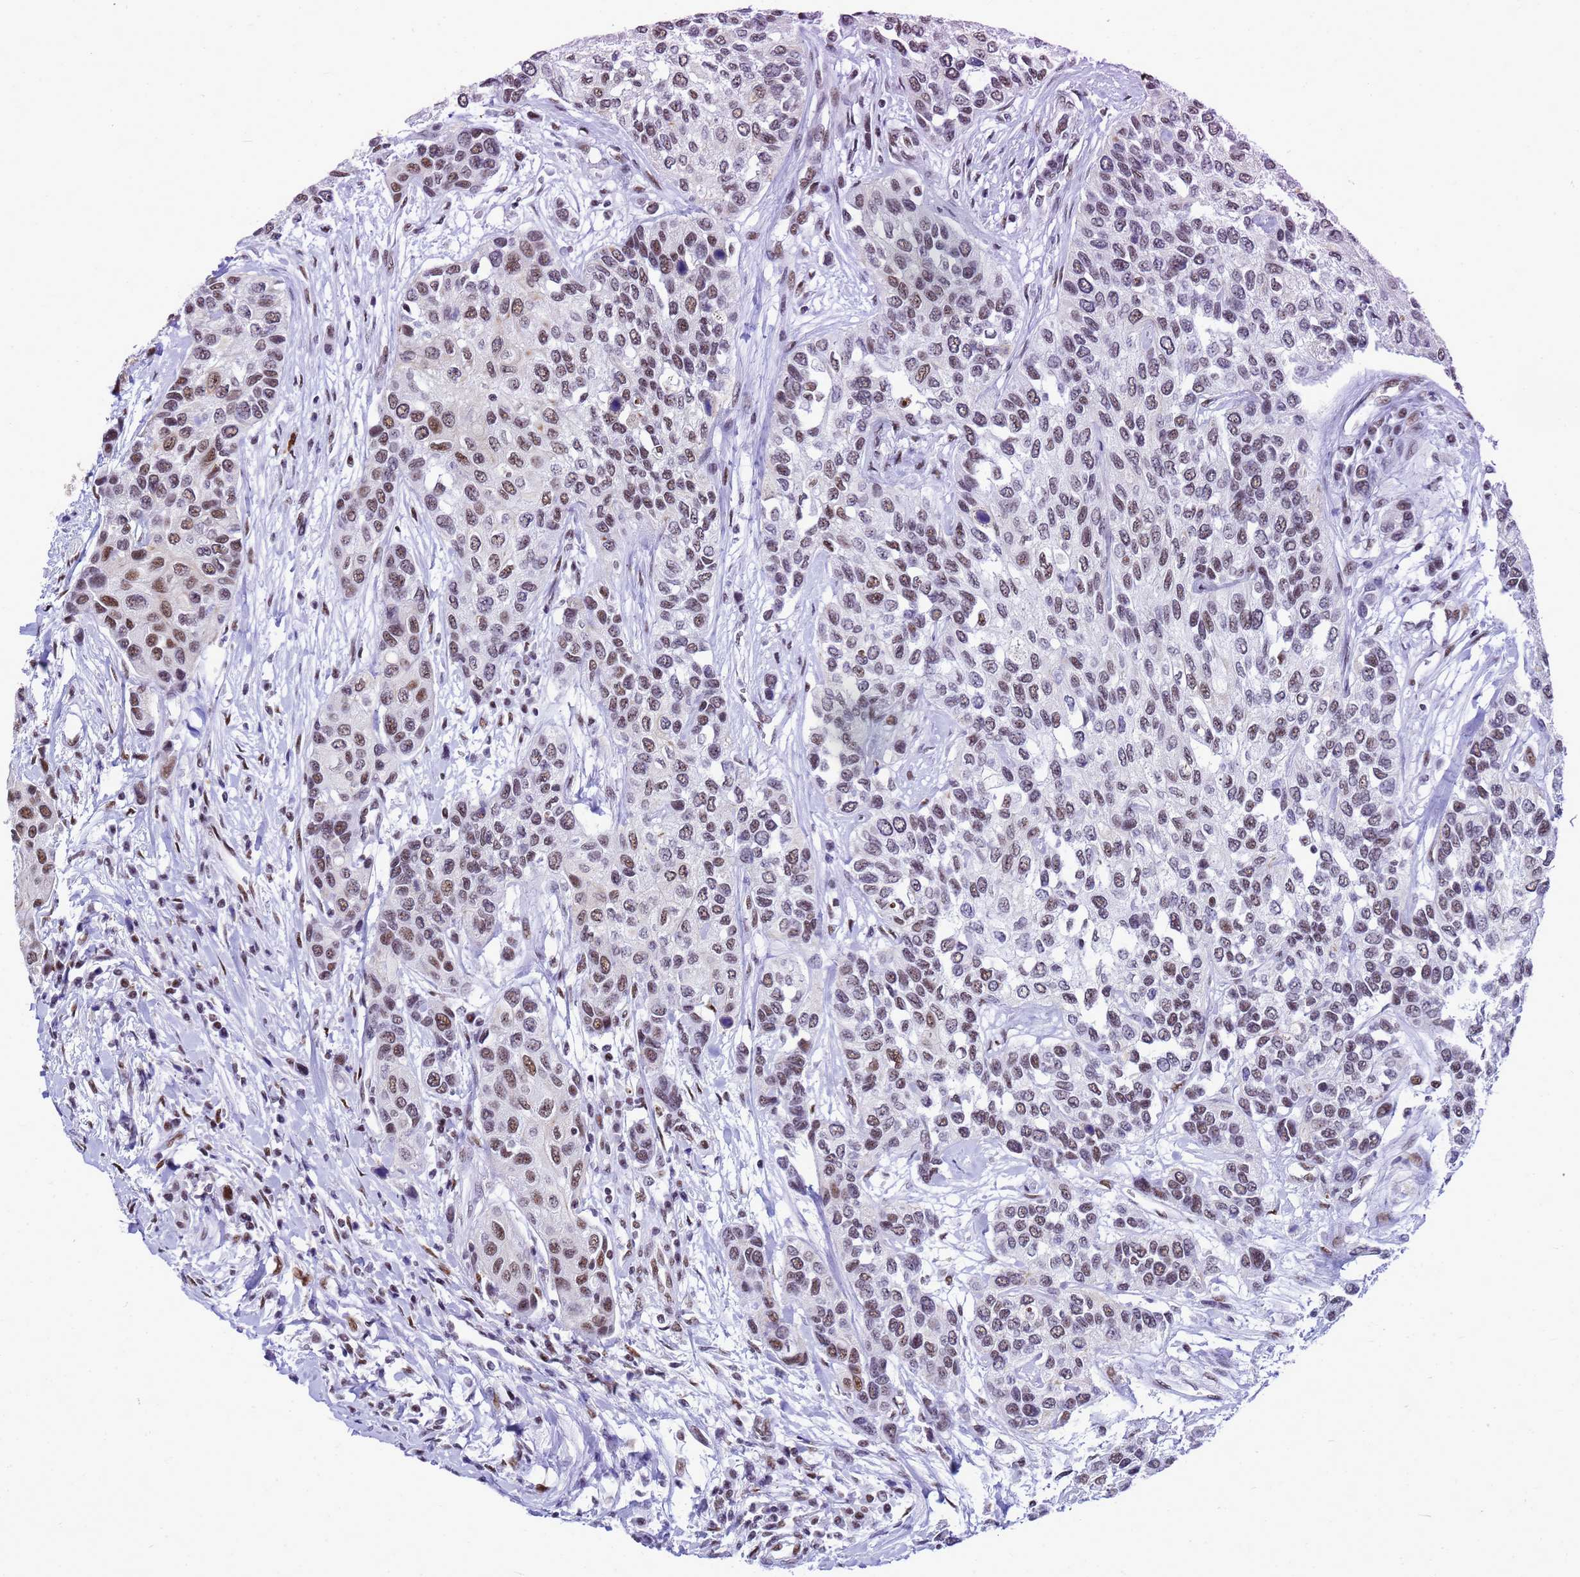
{"staining": {"intensity": "moderate", "quantity": "<25%", "location": "nuclear"}, "tissue": "urothelial cancer", "cell_type": "Tumor cells", "image_type": "cancer", "snomed": [{"axis": "morphology", "description": "Normal tissue, NOS"}, {"axis": "morphology", "description": "Urothelial carcinoma, High grade"}, {"axis": "topography", "description": "Vascular tissue"}, {"axis": "topography", "description": "Urinary bladder"}], "caption": "DAB immunohistochemical staining of urothelial cancer demonstrates moderate nuclear protein positivity in approximately <25% of tumor cells.", "gene": "SART3", "patient": {"sex": "female", "age": 56}}